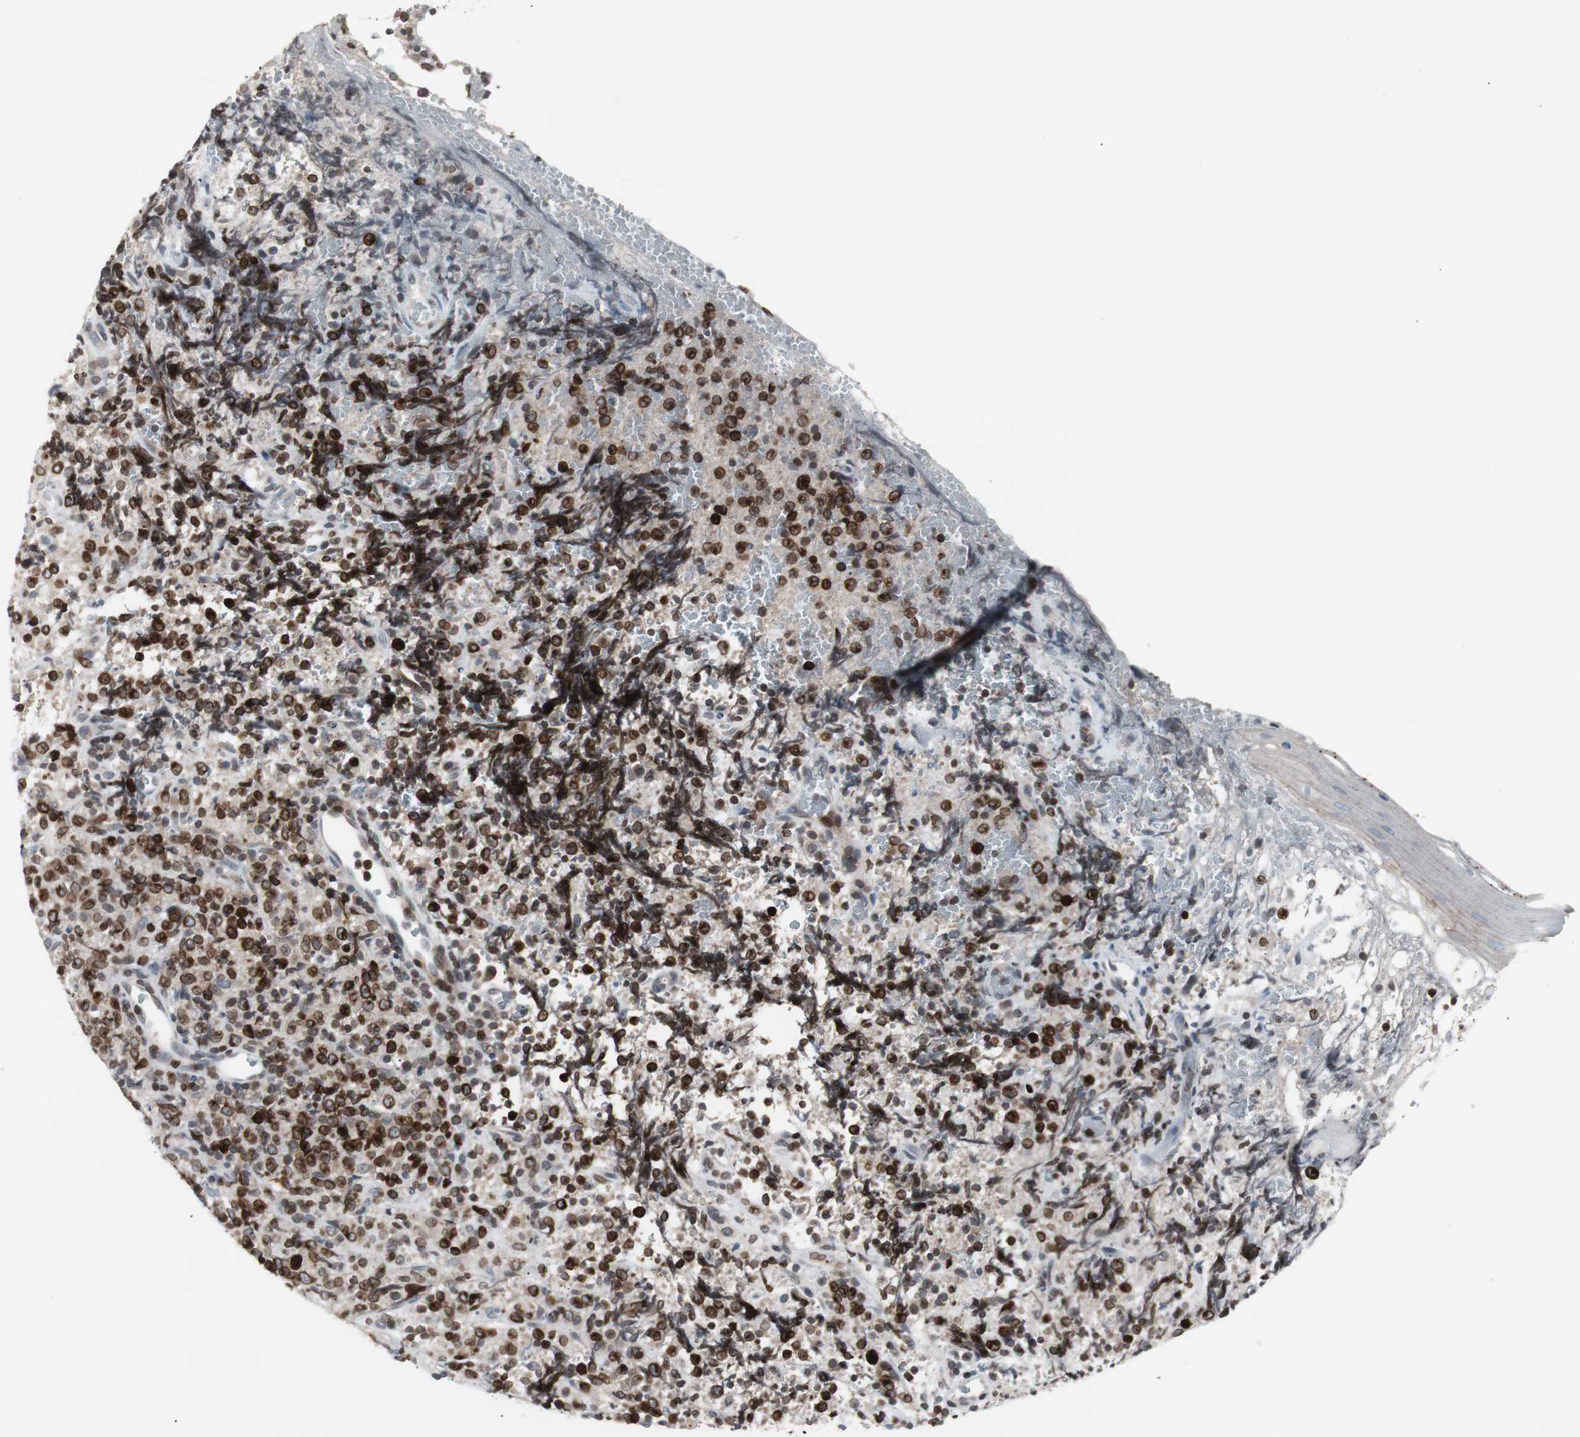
{"staining": {"intensity": "strong", "quantity": ">75%", "location": "cytoplasmic/membranous,nuclear"}, "tissue": "lymphoma", "cell_type": "Tumor cells", "image_type": "cancer", "snomed": [{"axis": "morphology", "description": "Malignant lymphoma, non-Hodgkin's type, High grade"}, {"axis": "topography", "description": "Tonsil"}], "caption": "Immunohistochemical staining of human lymphoma shows high levels of strong cytoplasmic/membranous and nuclear positivity in about >75% of tumor cells.", "gene": "ZNF396", "patient": {"sex": "female", "age": 36}}